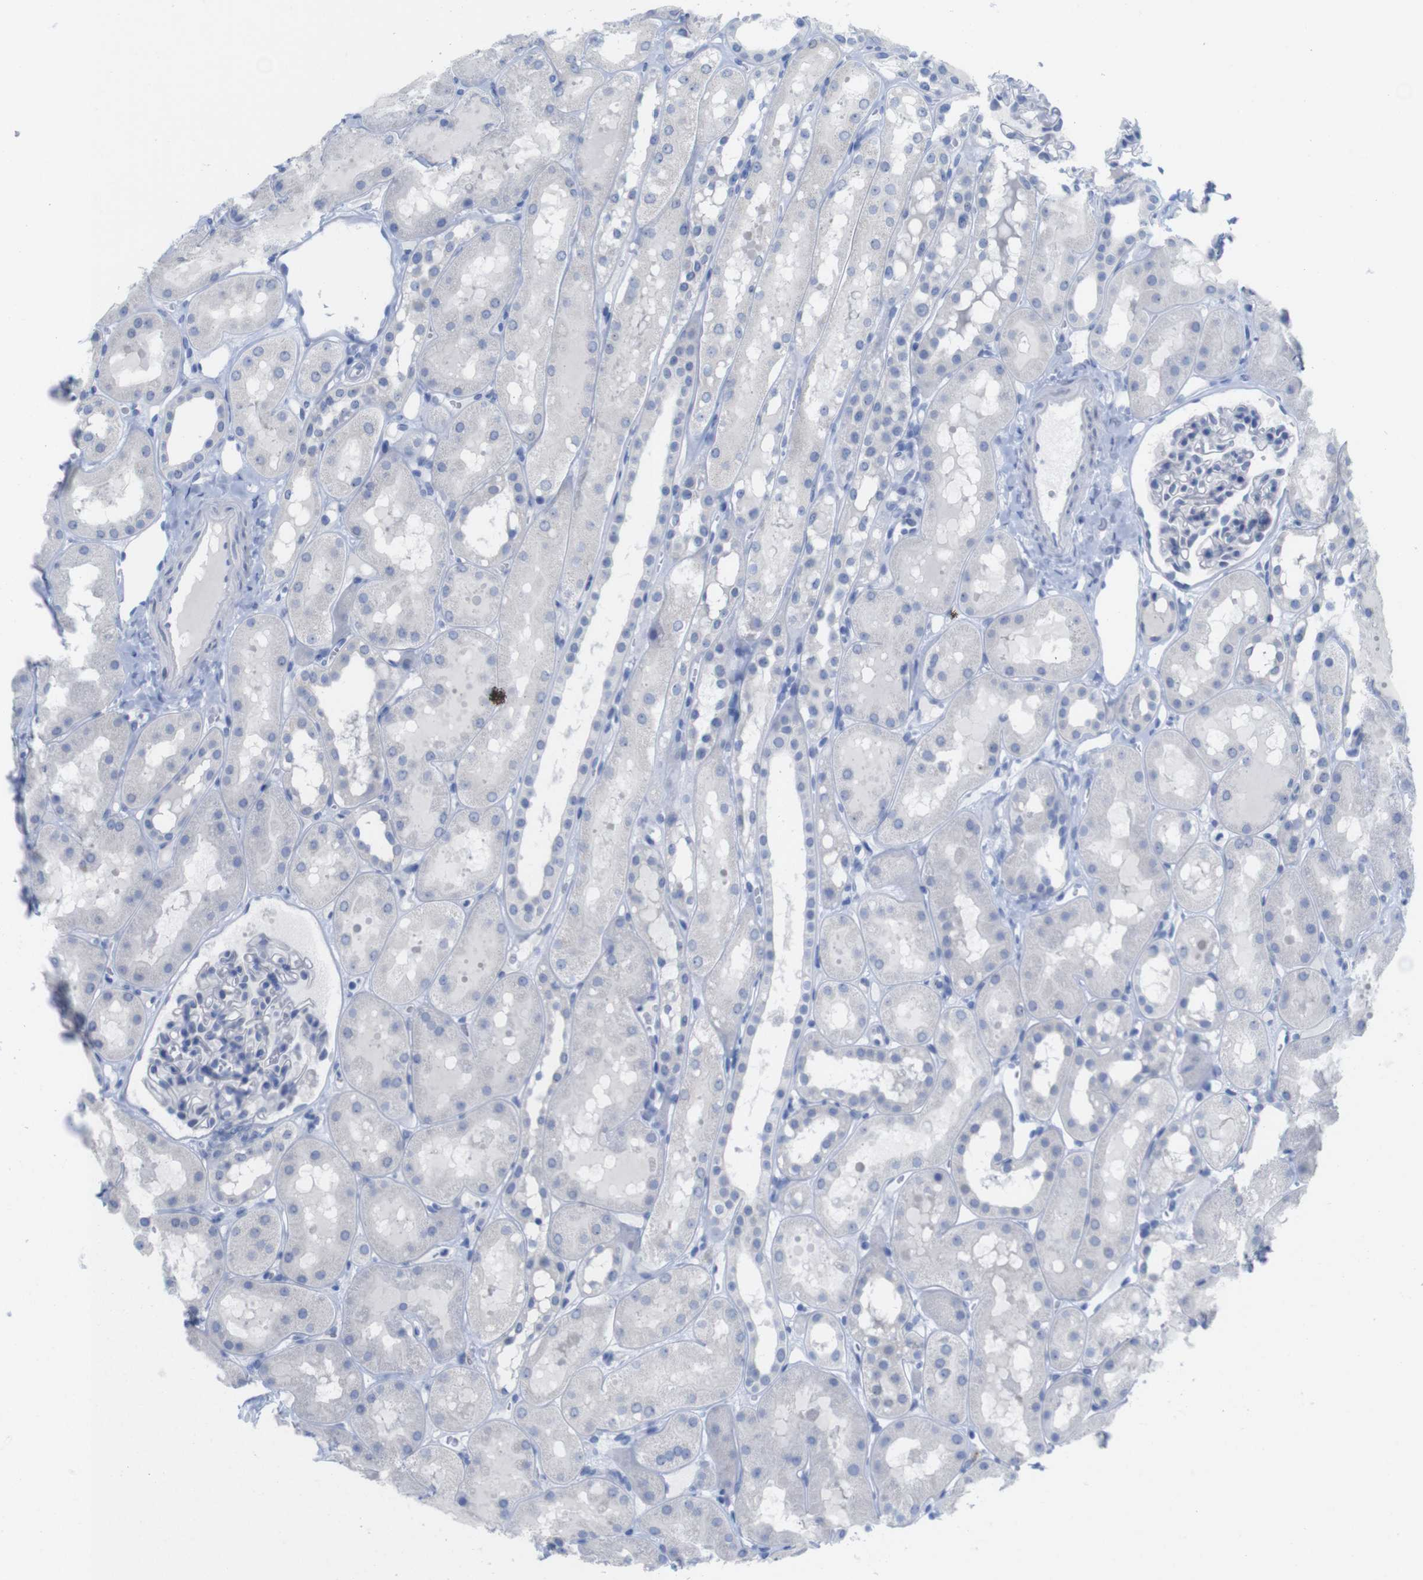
{"staining": {"intensity": "negative", "quantity": "none", "location": "none"}, "tissue": "kidney", "cell_type": "Cells in glomeruli", "image_type": "normal", "snomed": [{"axis": "morphology", "description": "Normal tissue, NOS"}, {"axis": "topography", "description": "Kidney"}, {"axis": "topography", "description": "Urinary bladder"}], "caption": "DAB immunohistochemical staining of unremarkable kidney demonstrates no significant expression in cells in glomeruli. Nuclei are stained in blue.", "gene": "PNMA1", "patient": {"sex": "male", "age": 16}}